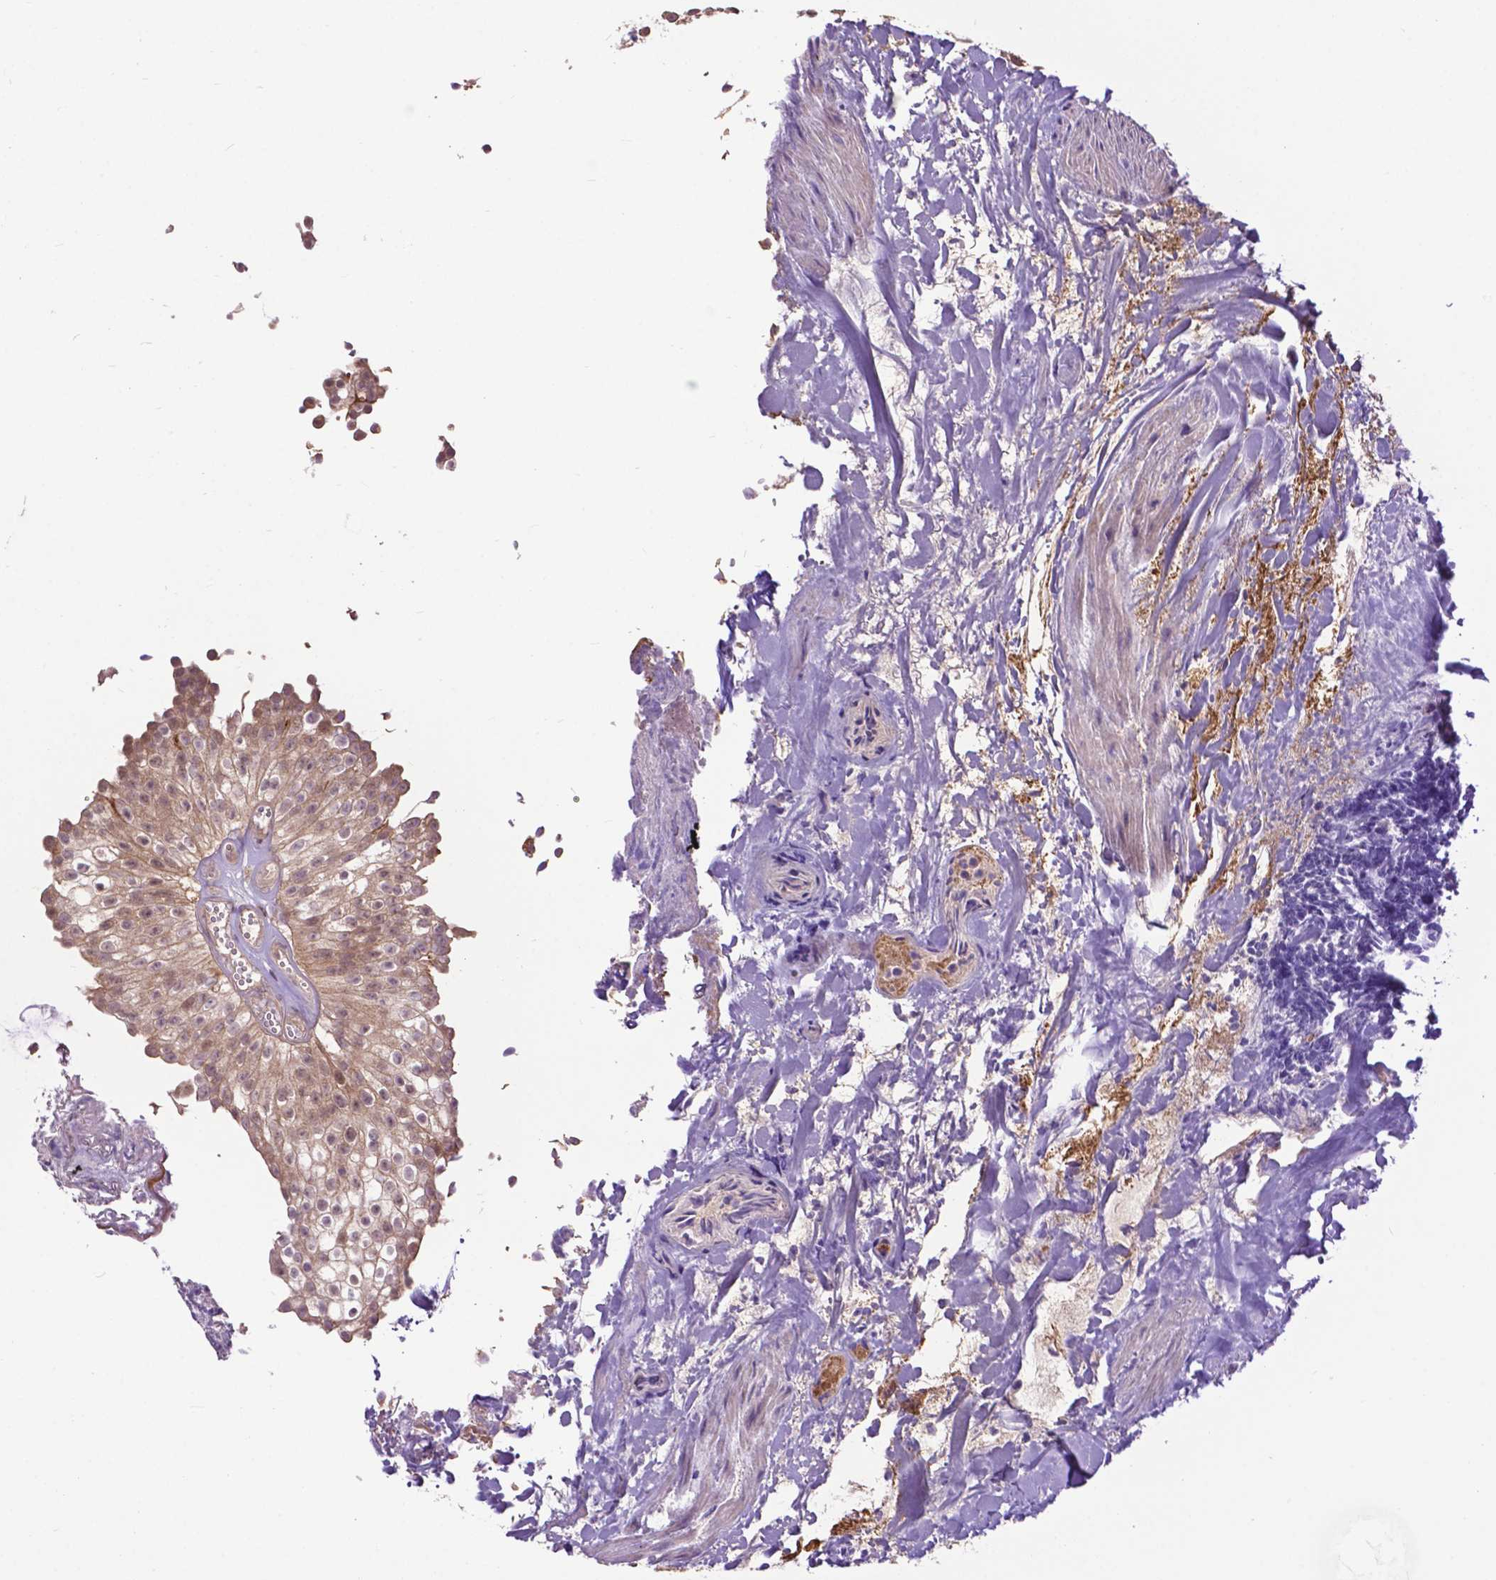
{"staining": {"intensity": "moderate", "quantity": ">75%", "location": "cytoplasmic/membranous"}, "tissue": "urothelial cancer", "cell_type": "Tumor cells", "image_type": "cancer", "snomed": [{"axis": "morphology", "description": "Urothelial carcinoma, Low grade"}, {"axis": "topography", "description": "Urinary bladder"}], "caption": "Urothelial cancer tissue displays moderate cytoplasmic/membranous expression in approximately >75% of tumor cells, visualized by immunohistochemistry.", "gene": "CHMP4A", "patient": {"sex": "male", "age": 70}}